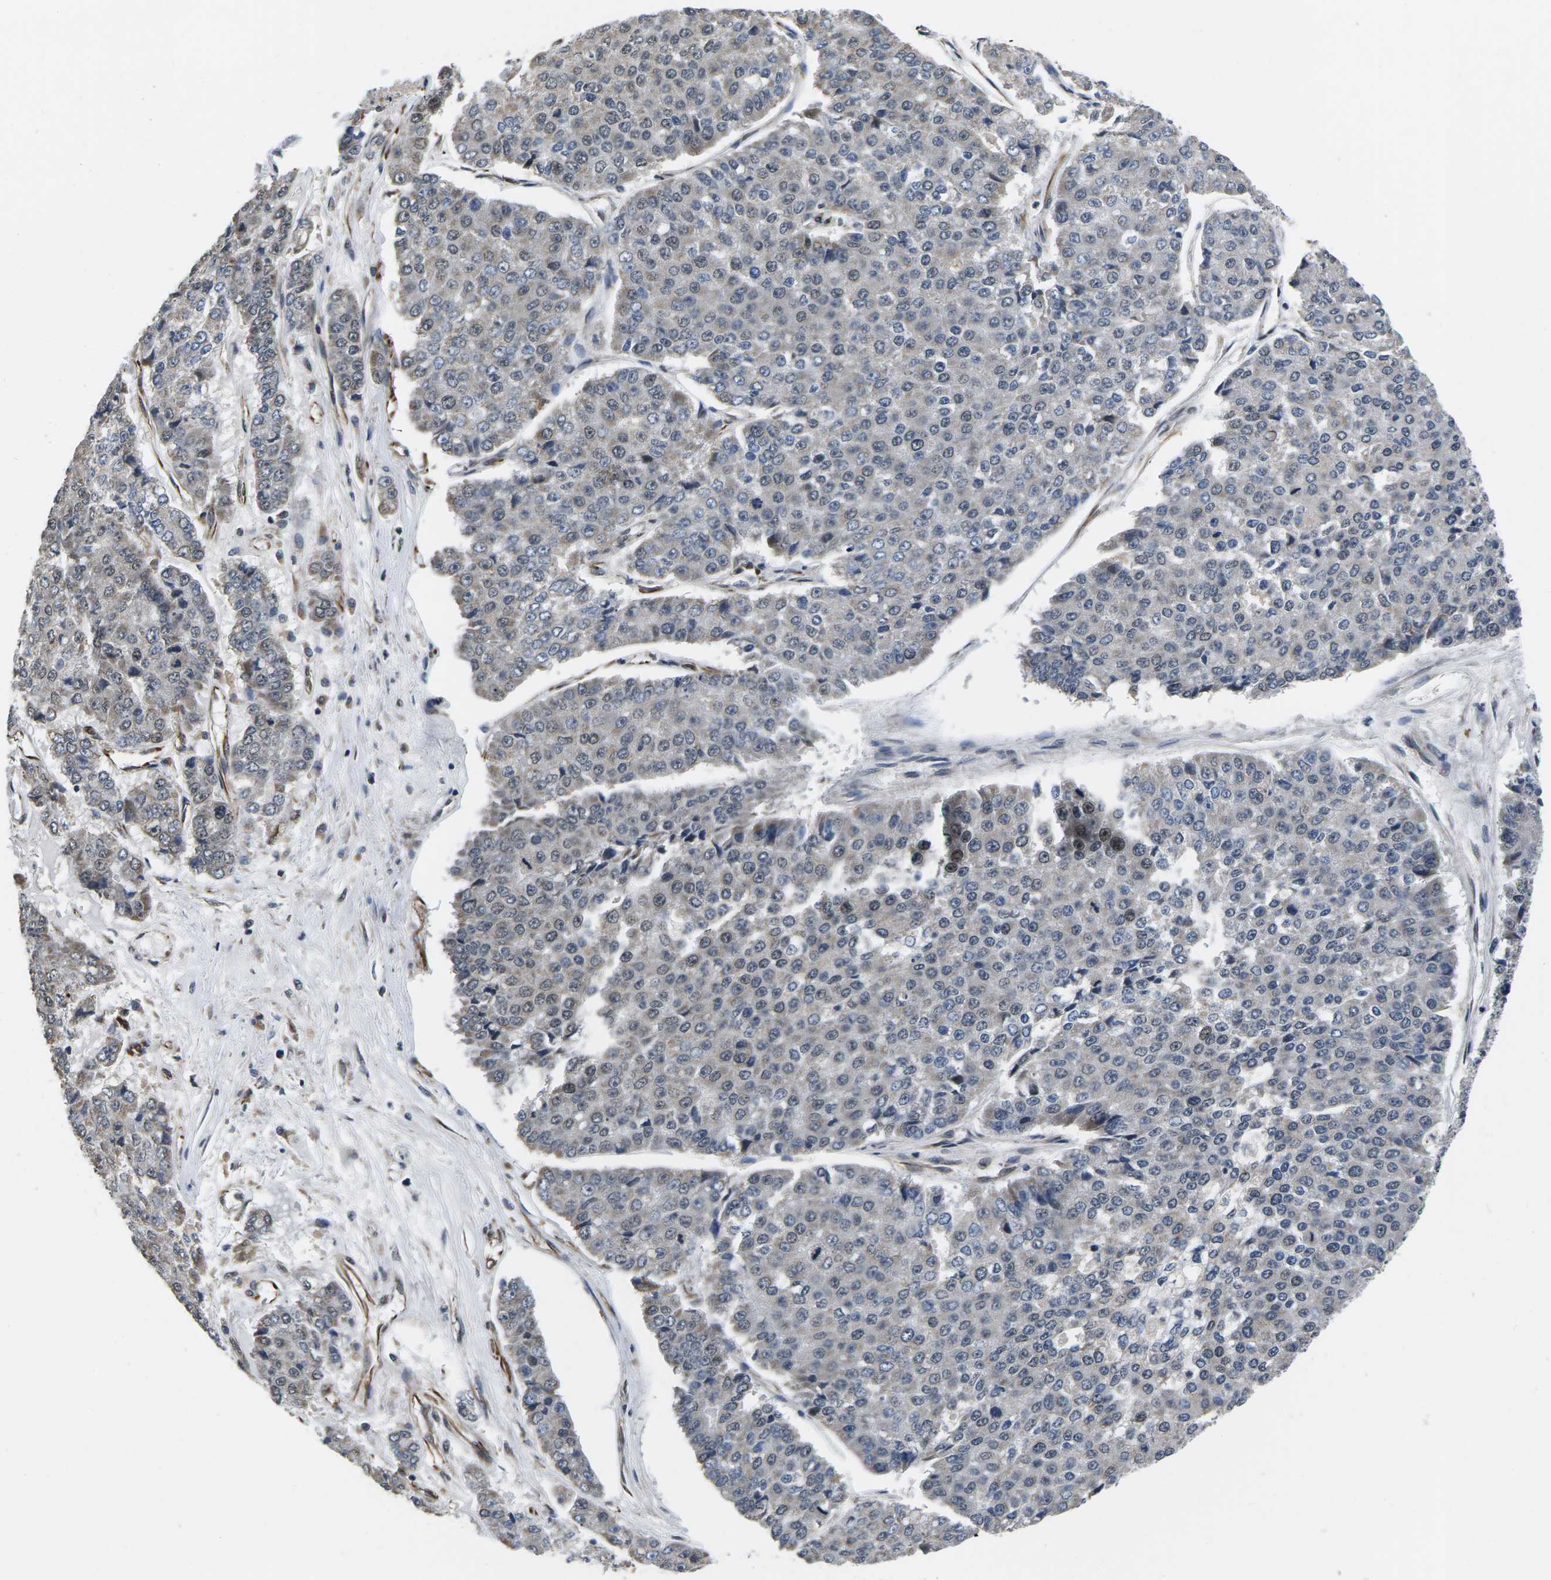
{"staining": {"intensity": "weak", "quantity": "<25%", "location": "nuclear"}, "tissue": "pancreatic cancer", "cell_type": "Tumor cells", "image_type": "cancer", "snomed": [{"axis": "morphology", "description": "Adenocarcinoma, NOS"}, {"axis": "topography", "description": "Pancreas"}], "caption": "This photomicrograph is of pancreatic cancer stained with immunohistochemistry to label a protein in brown with the nuclei are counter-stained blue. There is no positivity in tumor cells. The staining is performed using DAB (3,3'-diaminobenzidine) brown chromogen with nuclei counter-stained in using hematoxylin.", "gene": "CCNE1", "patient": {"sex": "male", "age": 50}}